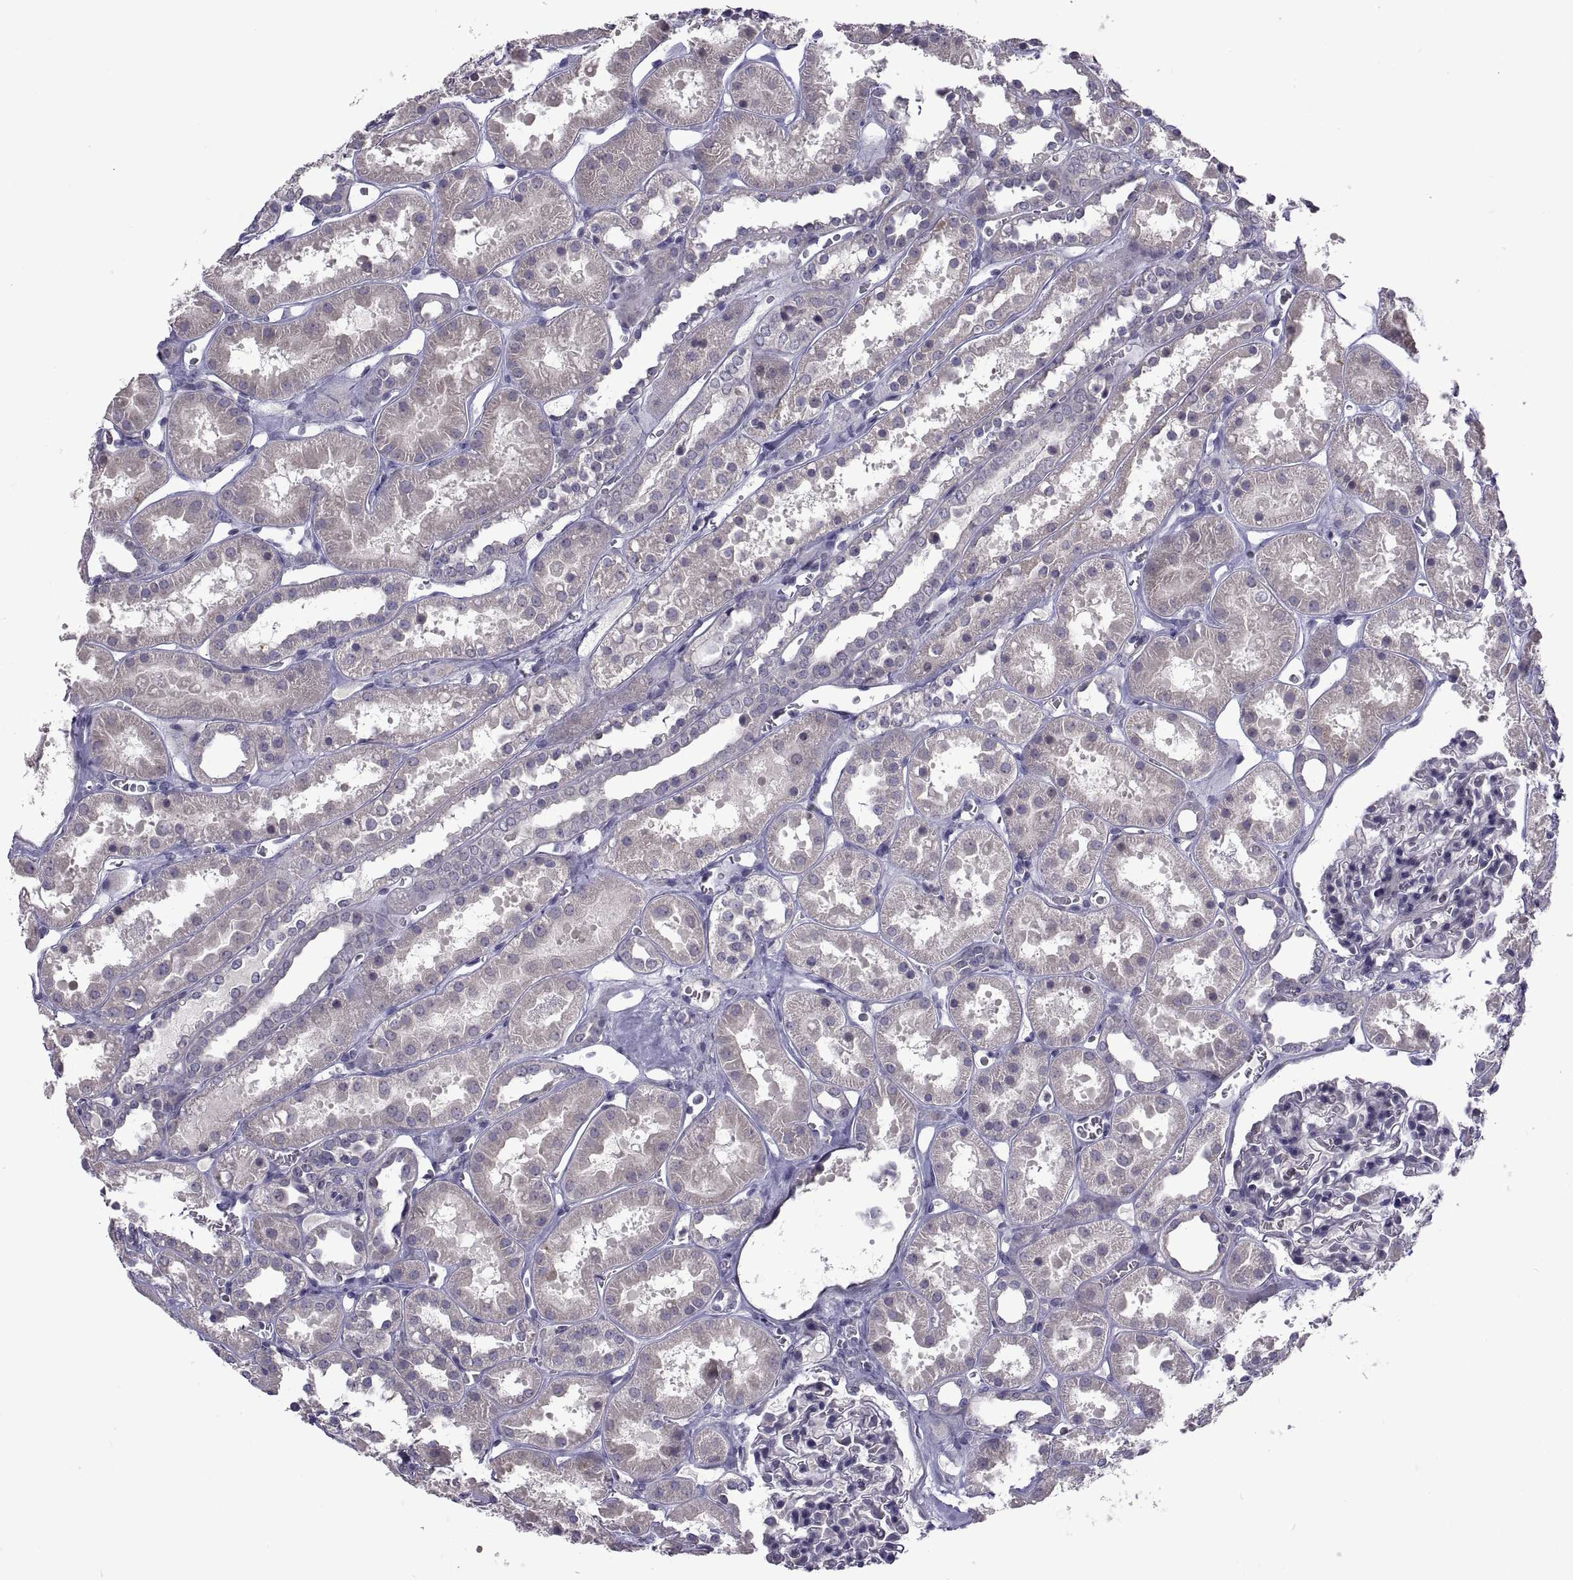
{"staining": {"intensity": "negative", "quantity": "none", "location": "none"}, "tissue": "kidney", "cell_type": "Cells in glomeruli", "image_type": "normal", "snomed": [{"axis": "morphology", "description": "Normal tissue, NOS"}, {"axis": "topography", "description": "Kidney"}], "caption": "Cells in glomeruli are negative for protein expression in benign human kidney.", "gene": "NPTX2", "patient": {"sex": "female", "age": 41}}